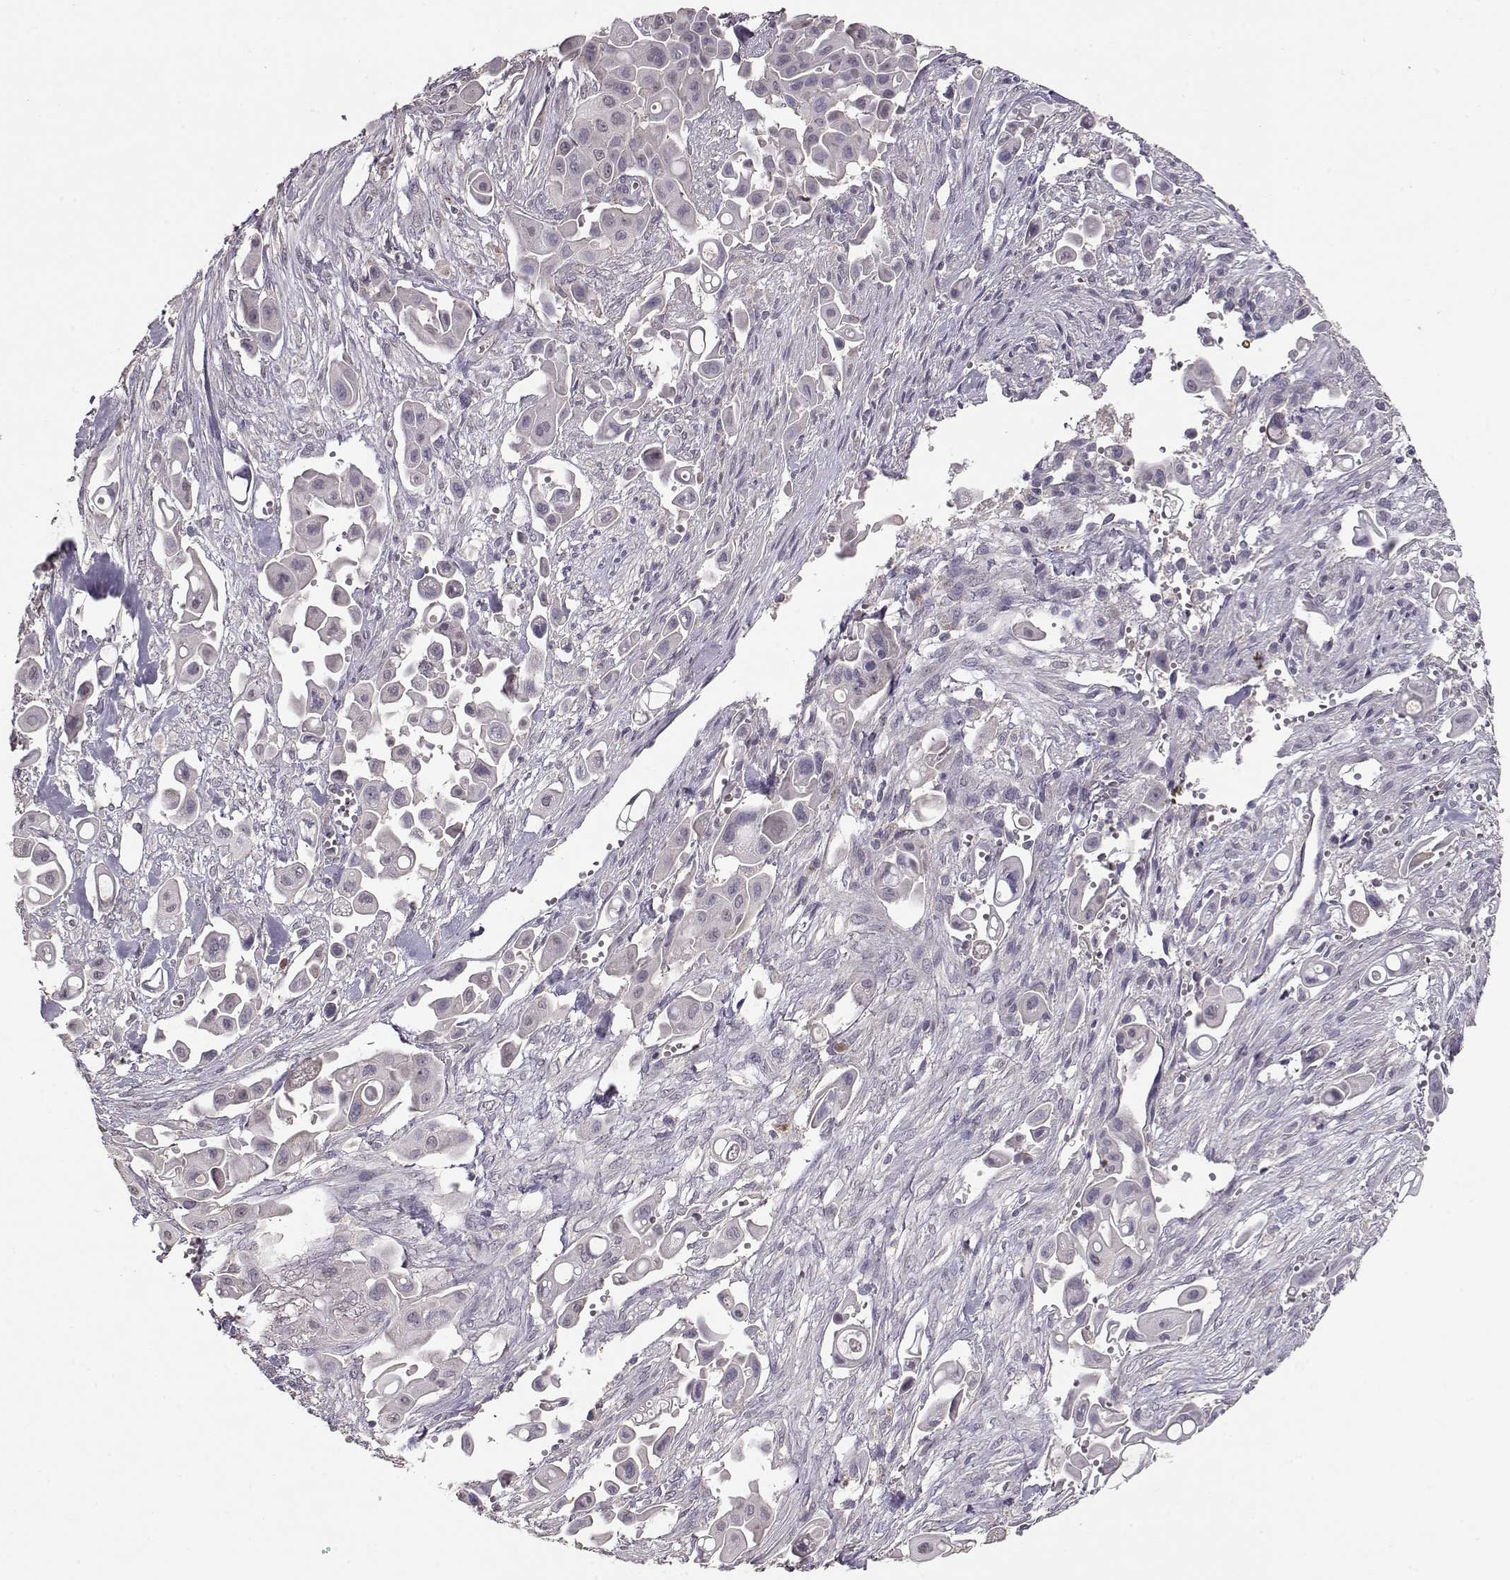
{"staining": {"intensity": "negative", "quantity": "none", "location": "none"}, "tissue": "pancreatic cancer", "cell_type": "Tumor cells", "image_type": "cancer", "snomed": [{"axis": "morphology", "description": "Adenocarcinoma, NOS"}, {"axis": "topography", "description": "Pancreas"}], "caption": "An image of human pancreatic cancer (adenocarcinoma) is negative for staining in tumor cells.", "gene": "PMCH", "patient": {"sex": "male", "age": 50}}